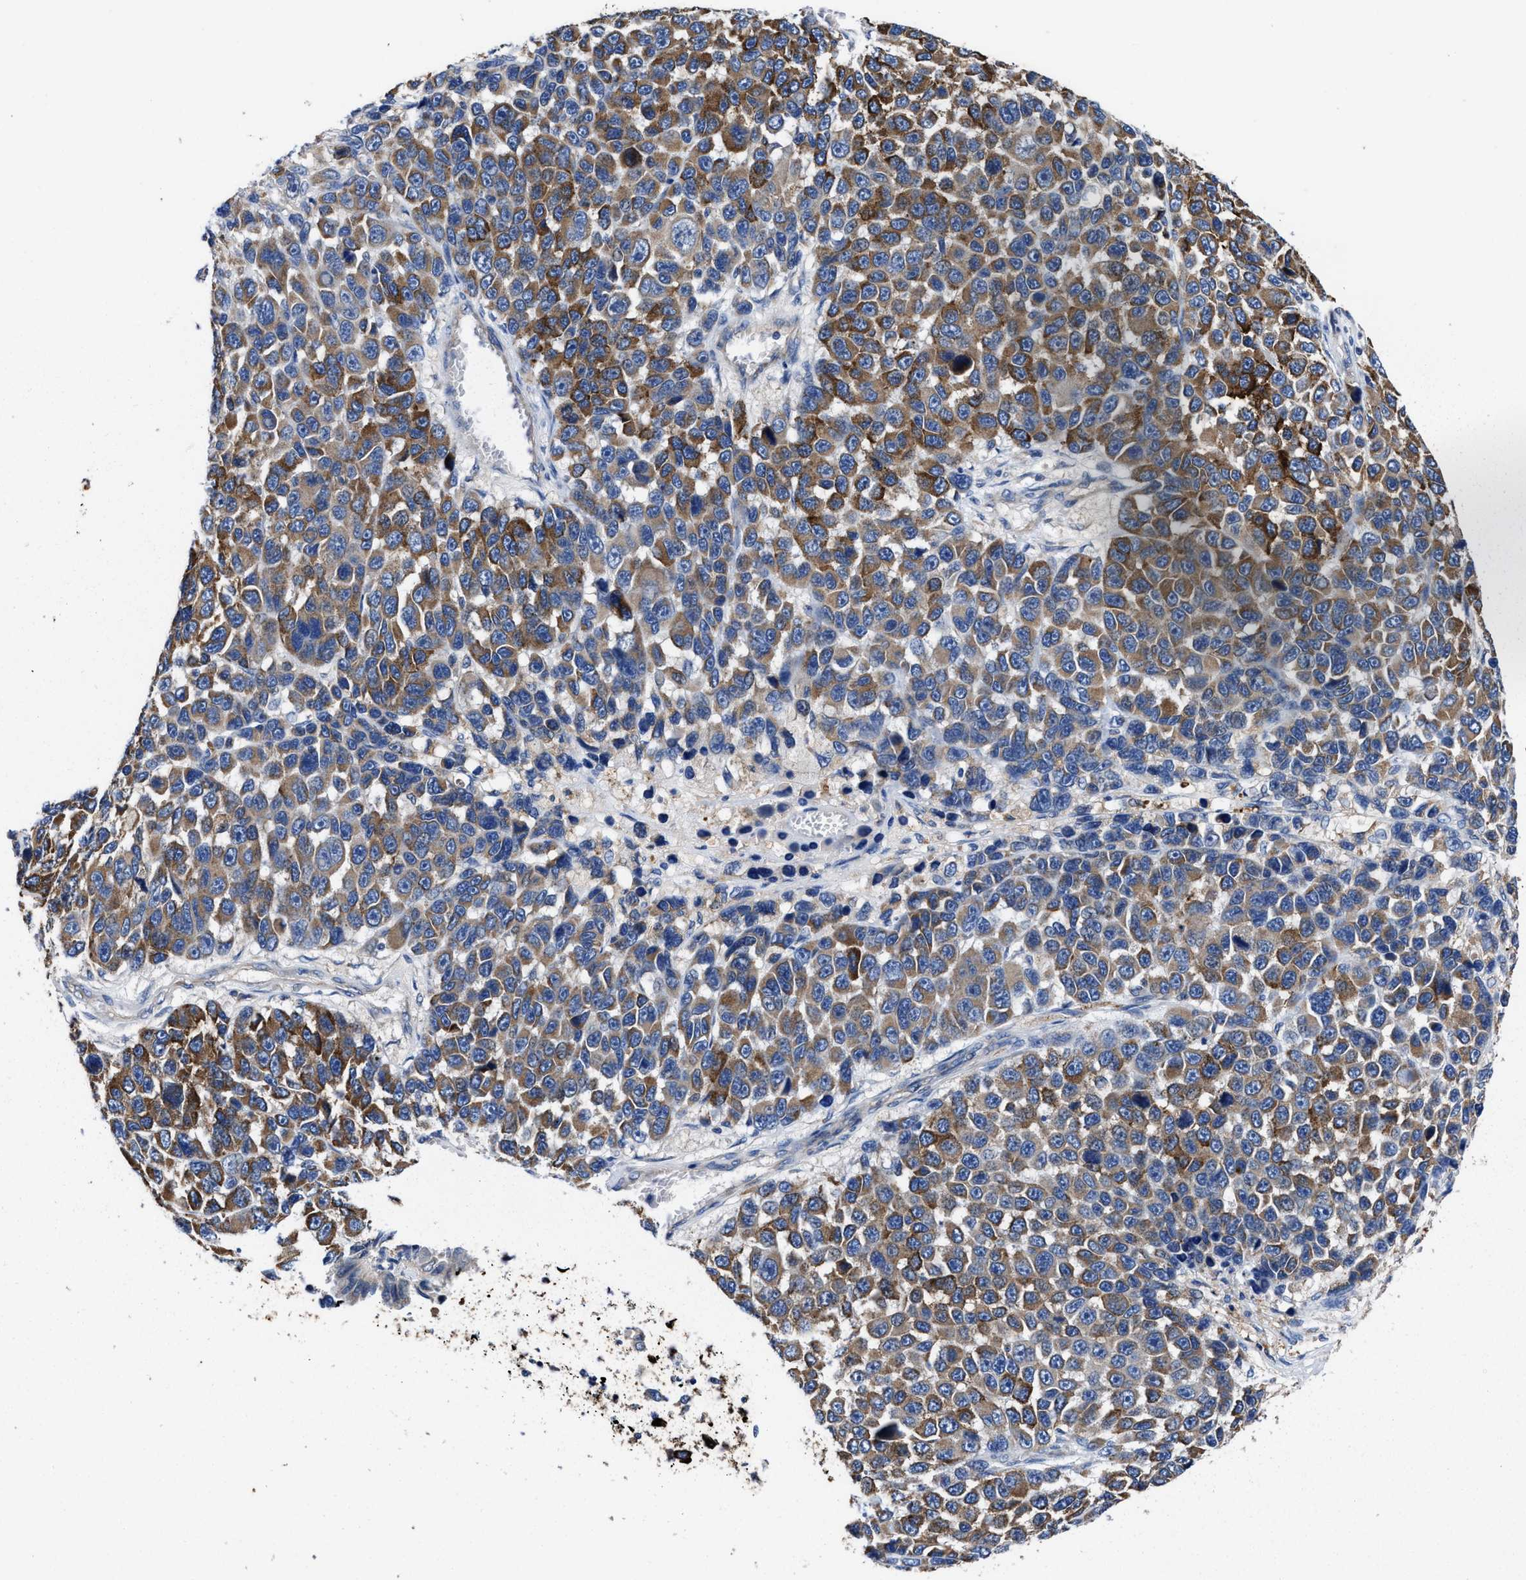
{"staining": {"intensity": "moderate", "quantity": ">75%", "location": "cytoplasmic/membranous"}, "tissue": "melanoma", "cell_type": "Tumor cells", "image_type": "cancer", "snomed": [{"axis": "morphology", "description": "Malignant melanoma, NOS"}, {"axis": "topography", "description": "Skin"}], "caption": "A brown stain highlights moderate cytoplasmic/membranous expression of a protein in human melanoma tumor cells.", "gene": "TMEM30A", "patient": {"sex": "male", "age": 53}}